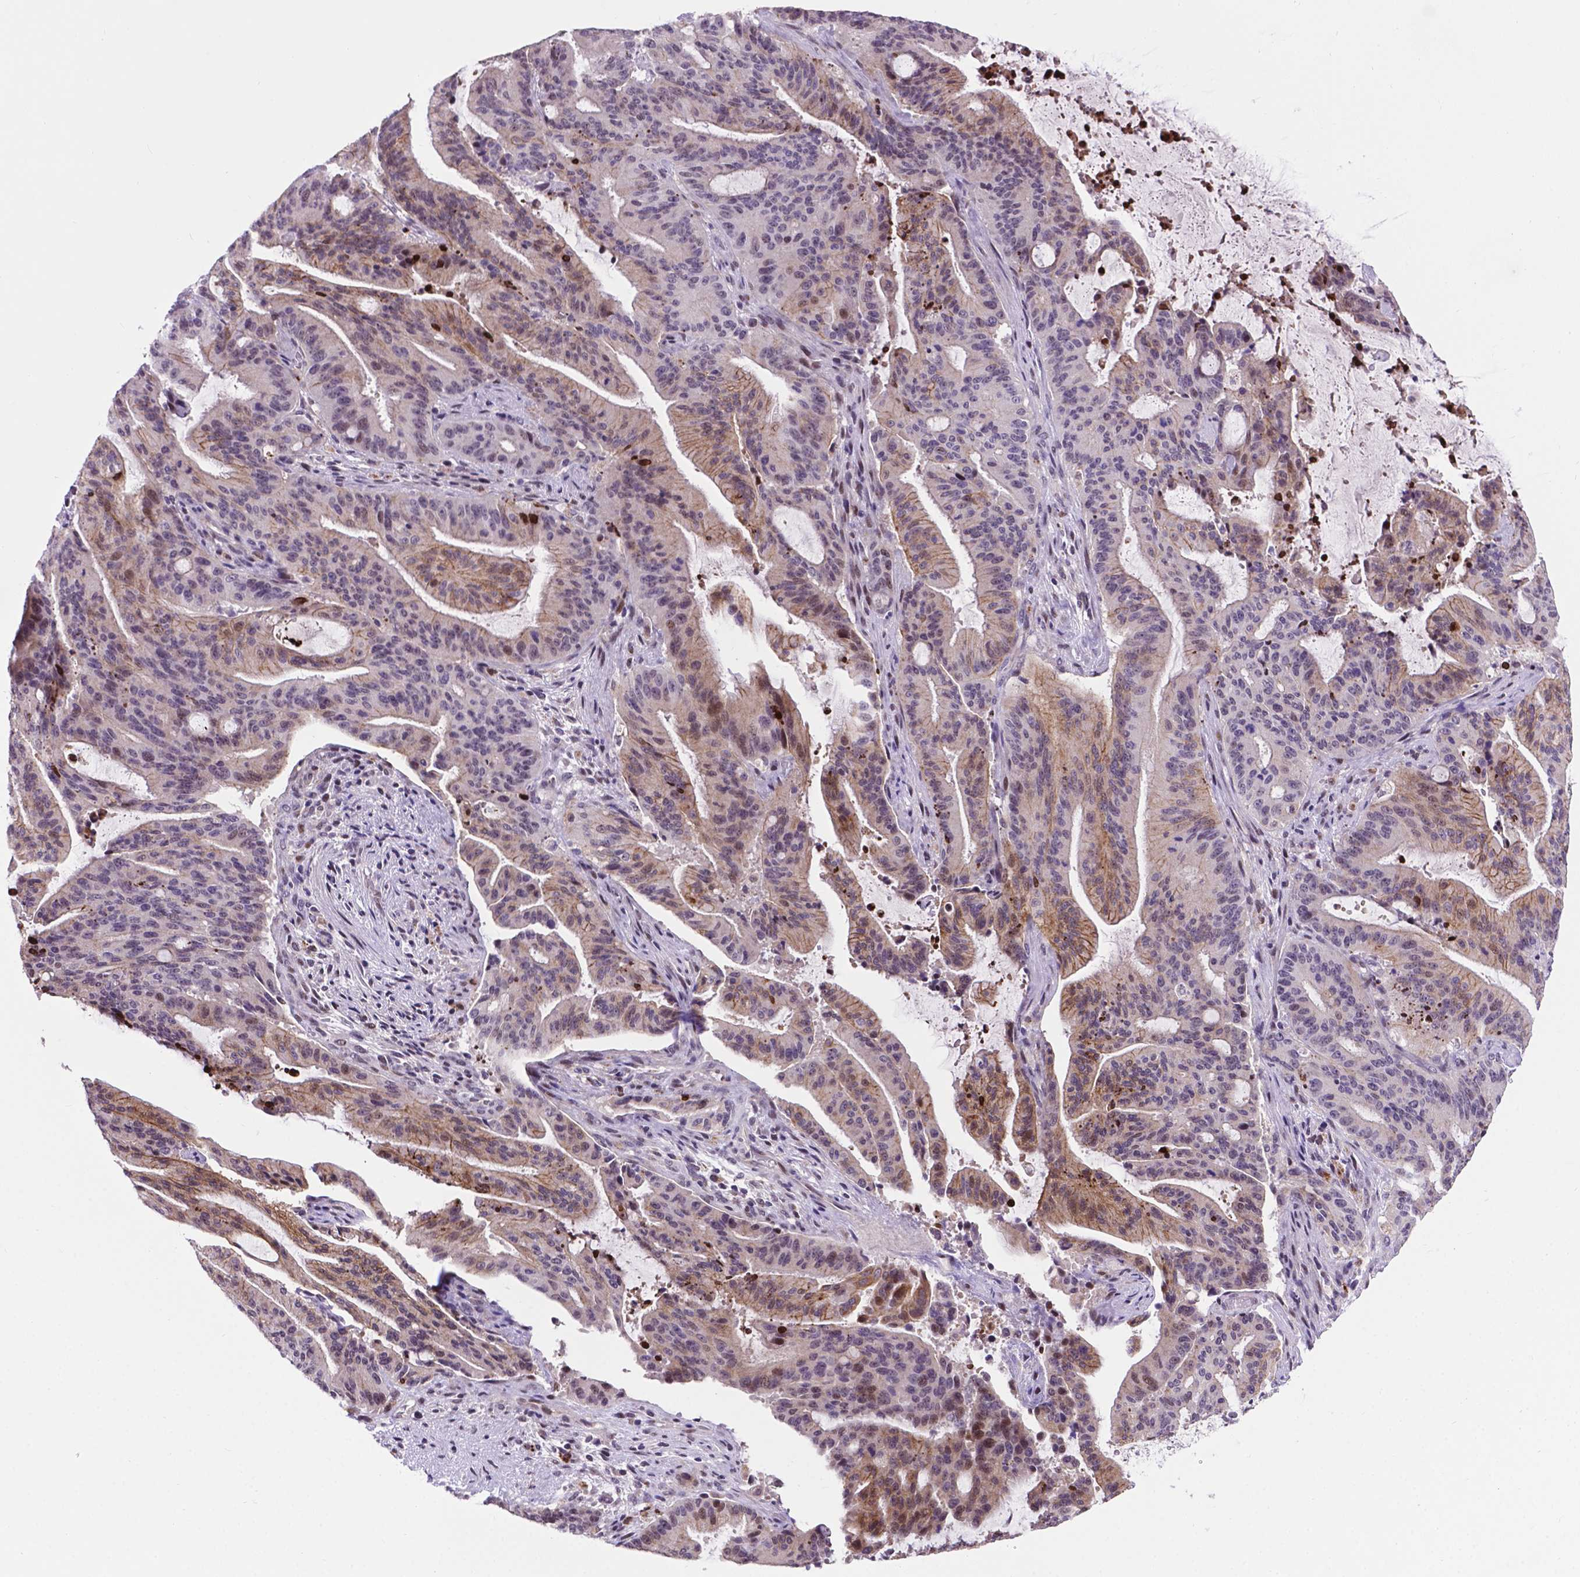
{"staining": {"intensity": "weak", "quantity": "25%-75%", "location": "cytoplasmic/membranous"}, "tissue": "liver cancer", "cell_type": "Tumor cells", "image_type": "cancer", "snomed": [{"axis": "morphology", "description": "Cholangiocarcinoma"}, {"axis": "topography", "description": "Liver"}], "caption": "Protein expression by IHC reveals weak cytoplasmic/membranous positivity in approximately 25%-75% of tumor cells in liver cholangiocarcinoma. The staining is performed using DAB (3,3'-diaminobenzidine) brown chromogen to label protein expression. The nuclei are counter-stained blue using hematoxylin.", "gene": "SMAD3", "patient": {"sex": "female", "age": 73}}